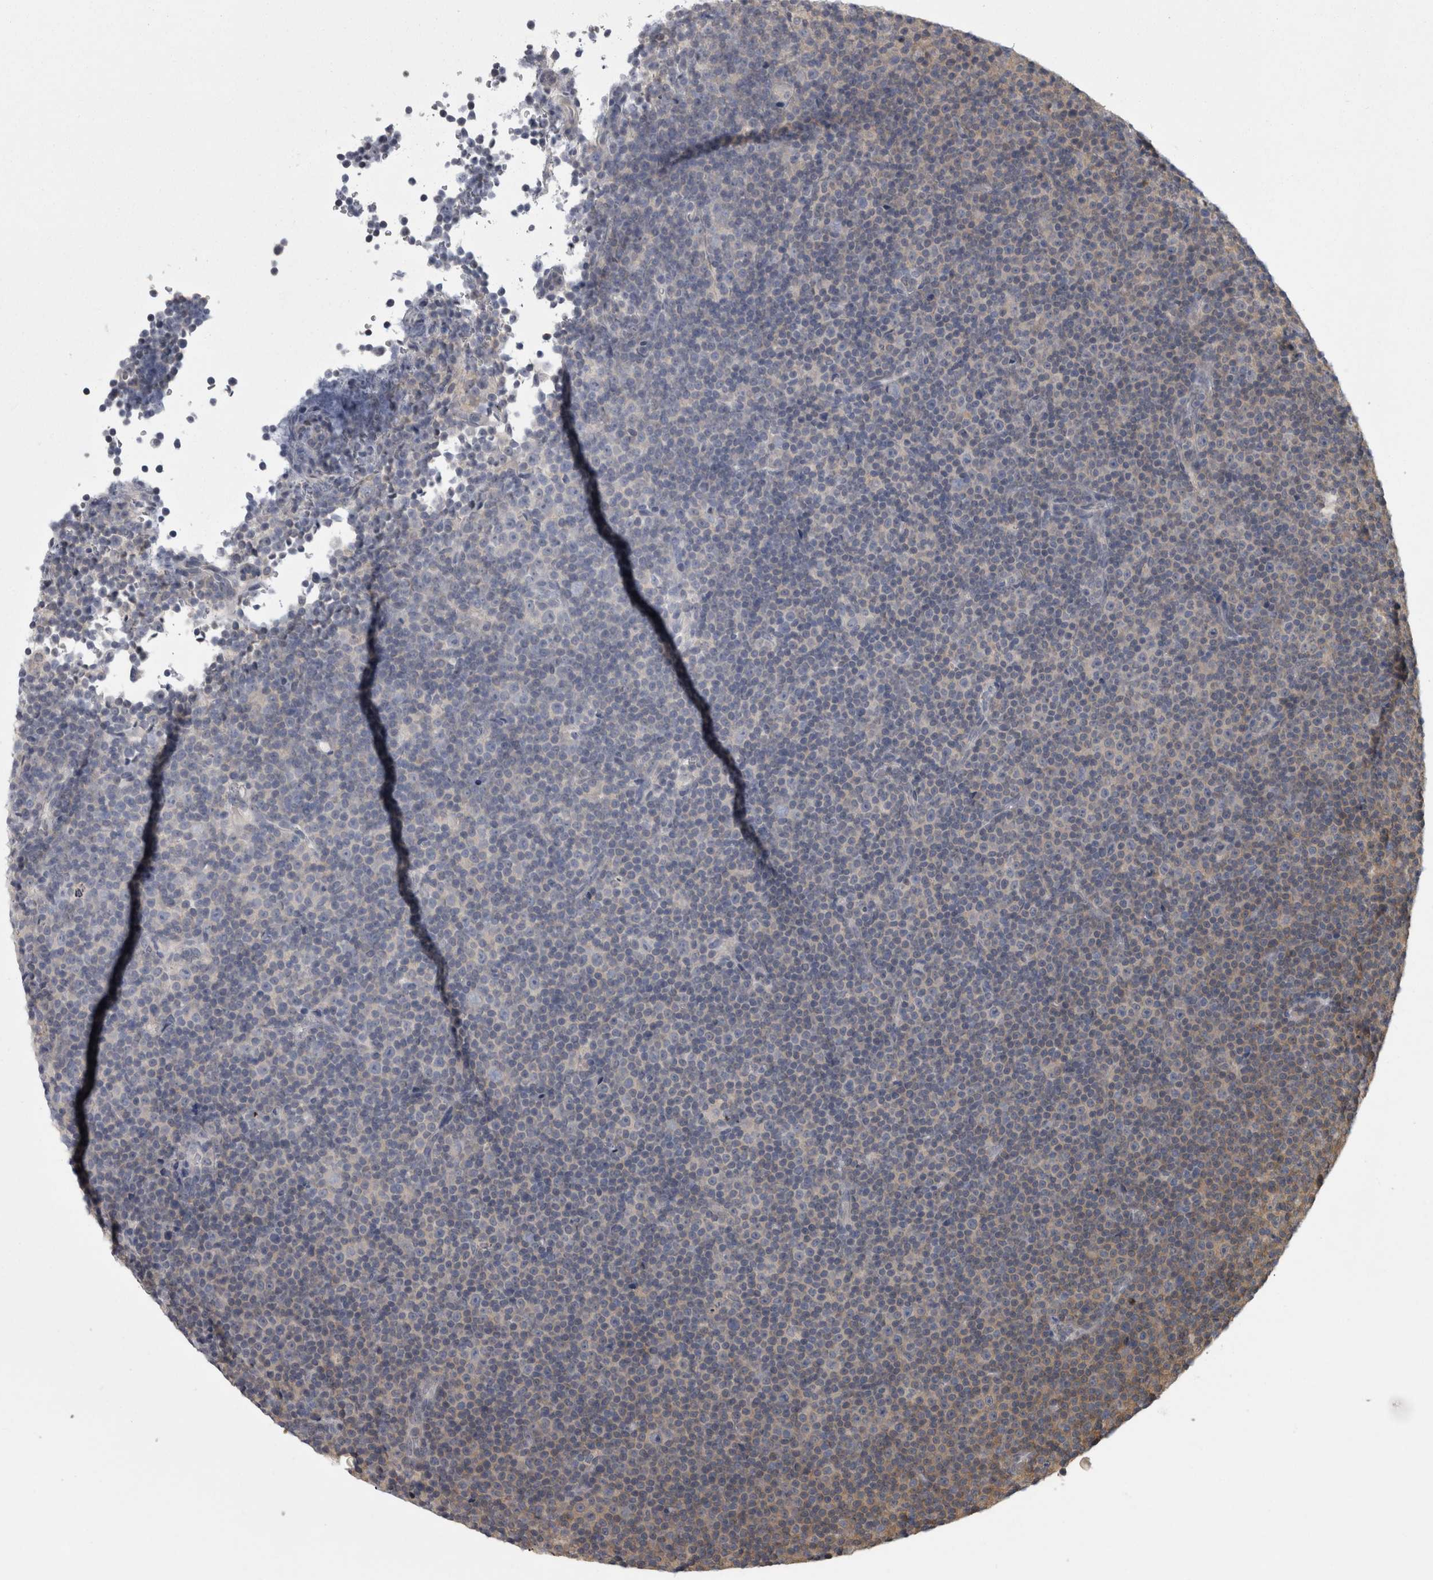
{"staining": {"intensity": "weak", "quantity": "<25%", "location": "cytoplasmic/membranous"}, "tissue": "lymphoma", "cell_type": "Tumor cells", "image_type": "cancer", "snomed": [{"axis": "morphology", "description": "Malignant lymphoma, non-Hodgkin's type, Low grade"}, {"axis": "topography", "description": "Lymph node"}], "caption": "Tumor cells show no significant protein expression in malignant lymphoma, non-Hodgkin's type (low-grade).", "gene": "APRT", "patient": {"sex": "female", "age": 67}}